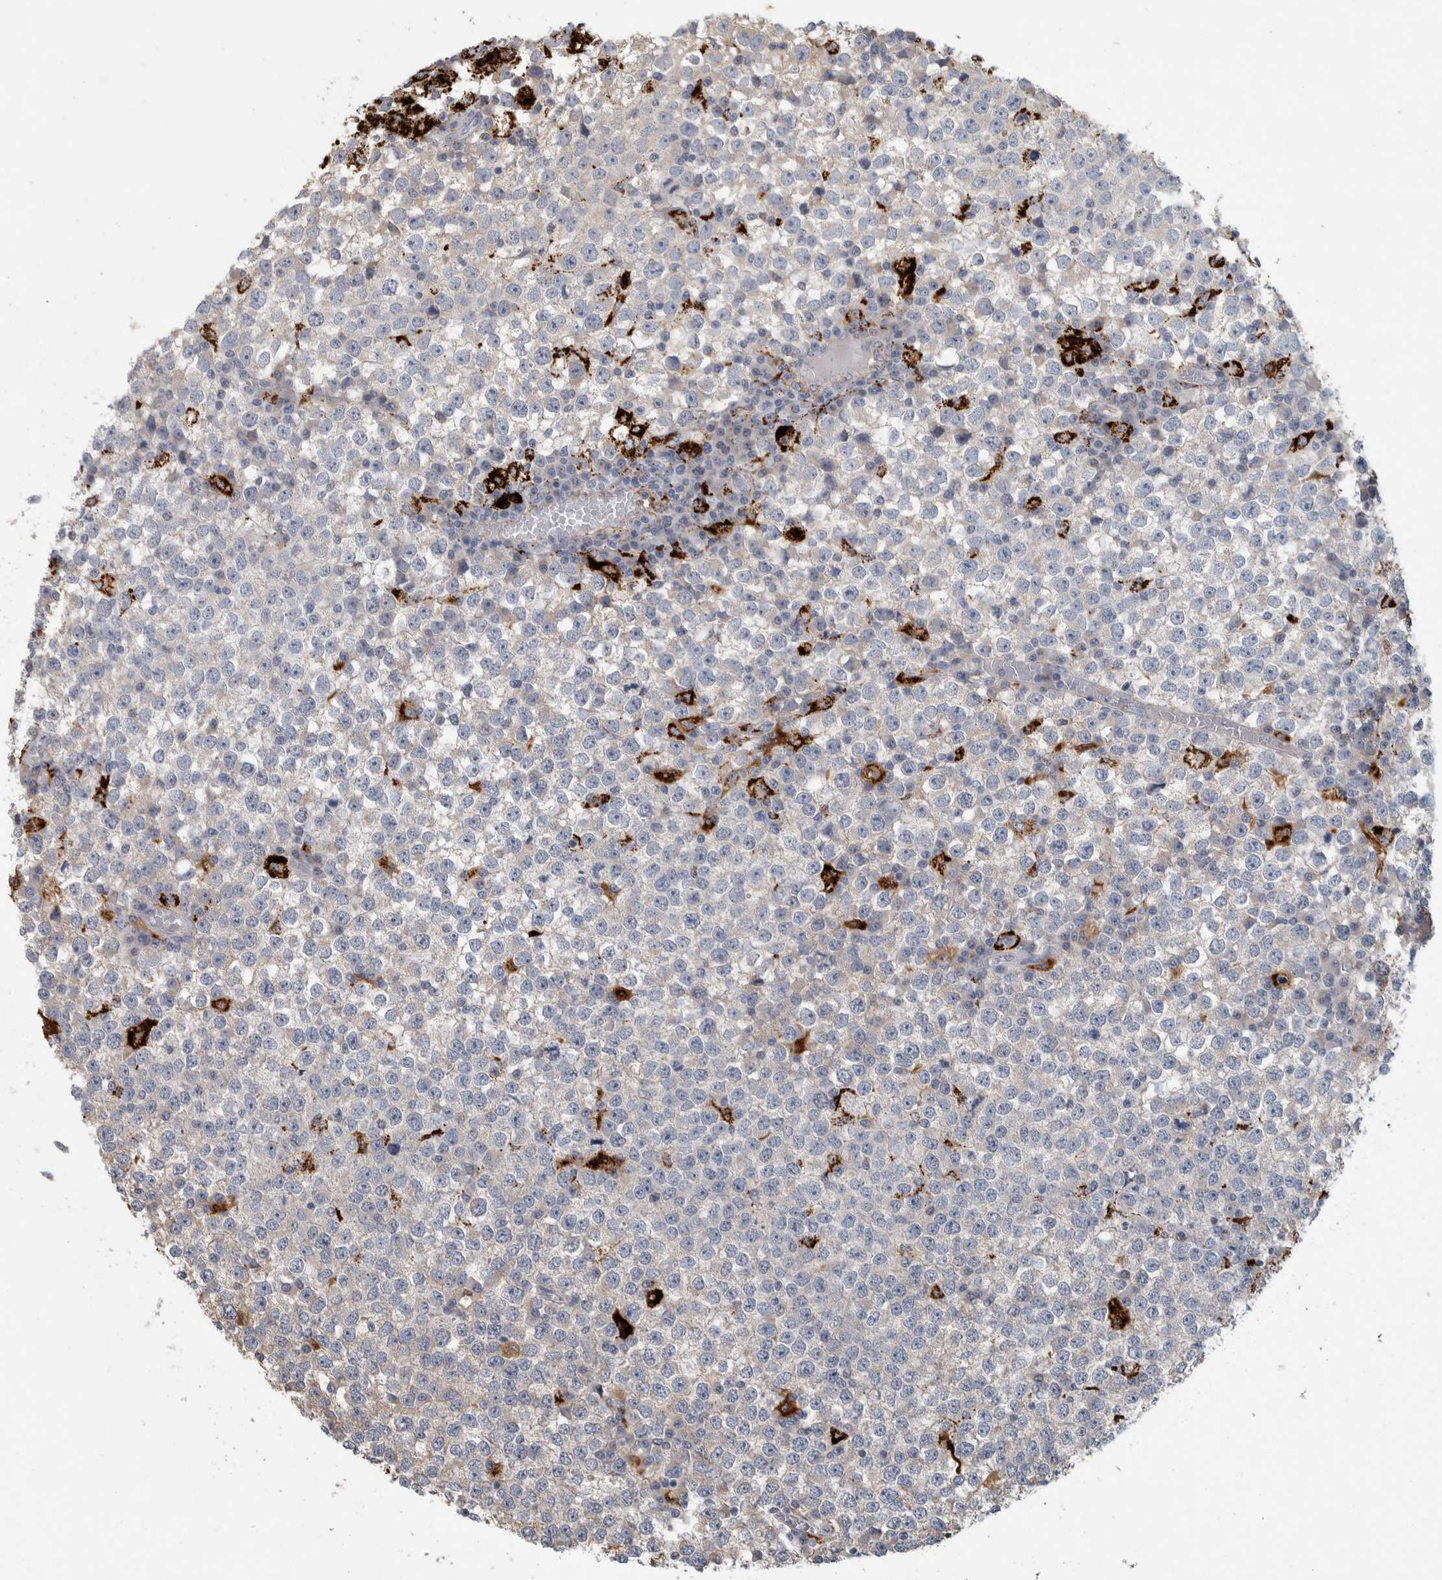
{"staining": {"intensity": "negative", "quantity": "none", "location": "none"}, "tissue": "testis cancer", "cell_type": "Tumor cells", "image_type": "cancer", "snomed": [{"axis": "morphology", "description": "Seminoma, NOS"}, {"axis": "topography", "description": "Testis"}], "caption": "An immunohistochemistry (IHC) photomicrograph of testis seminoma is shown. There is no staining in tumor cells of testis seminoma. The staining was performed using DAB to visualize the protein expression in brown, while the nuclei were stained in blue with hematoxylin (Magnification: 20x).", "gene": "FAM78A", "patient": {"sex": "male", "age": 65}}